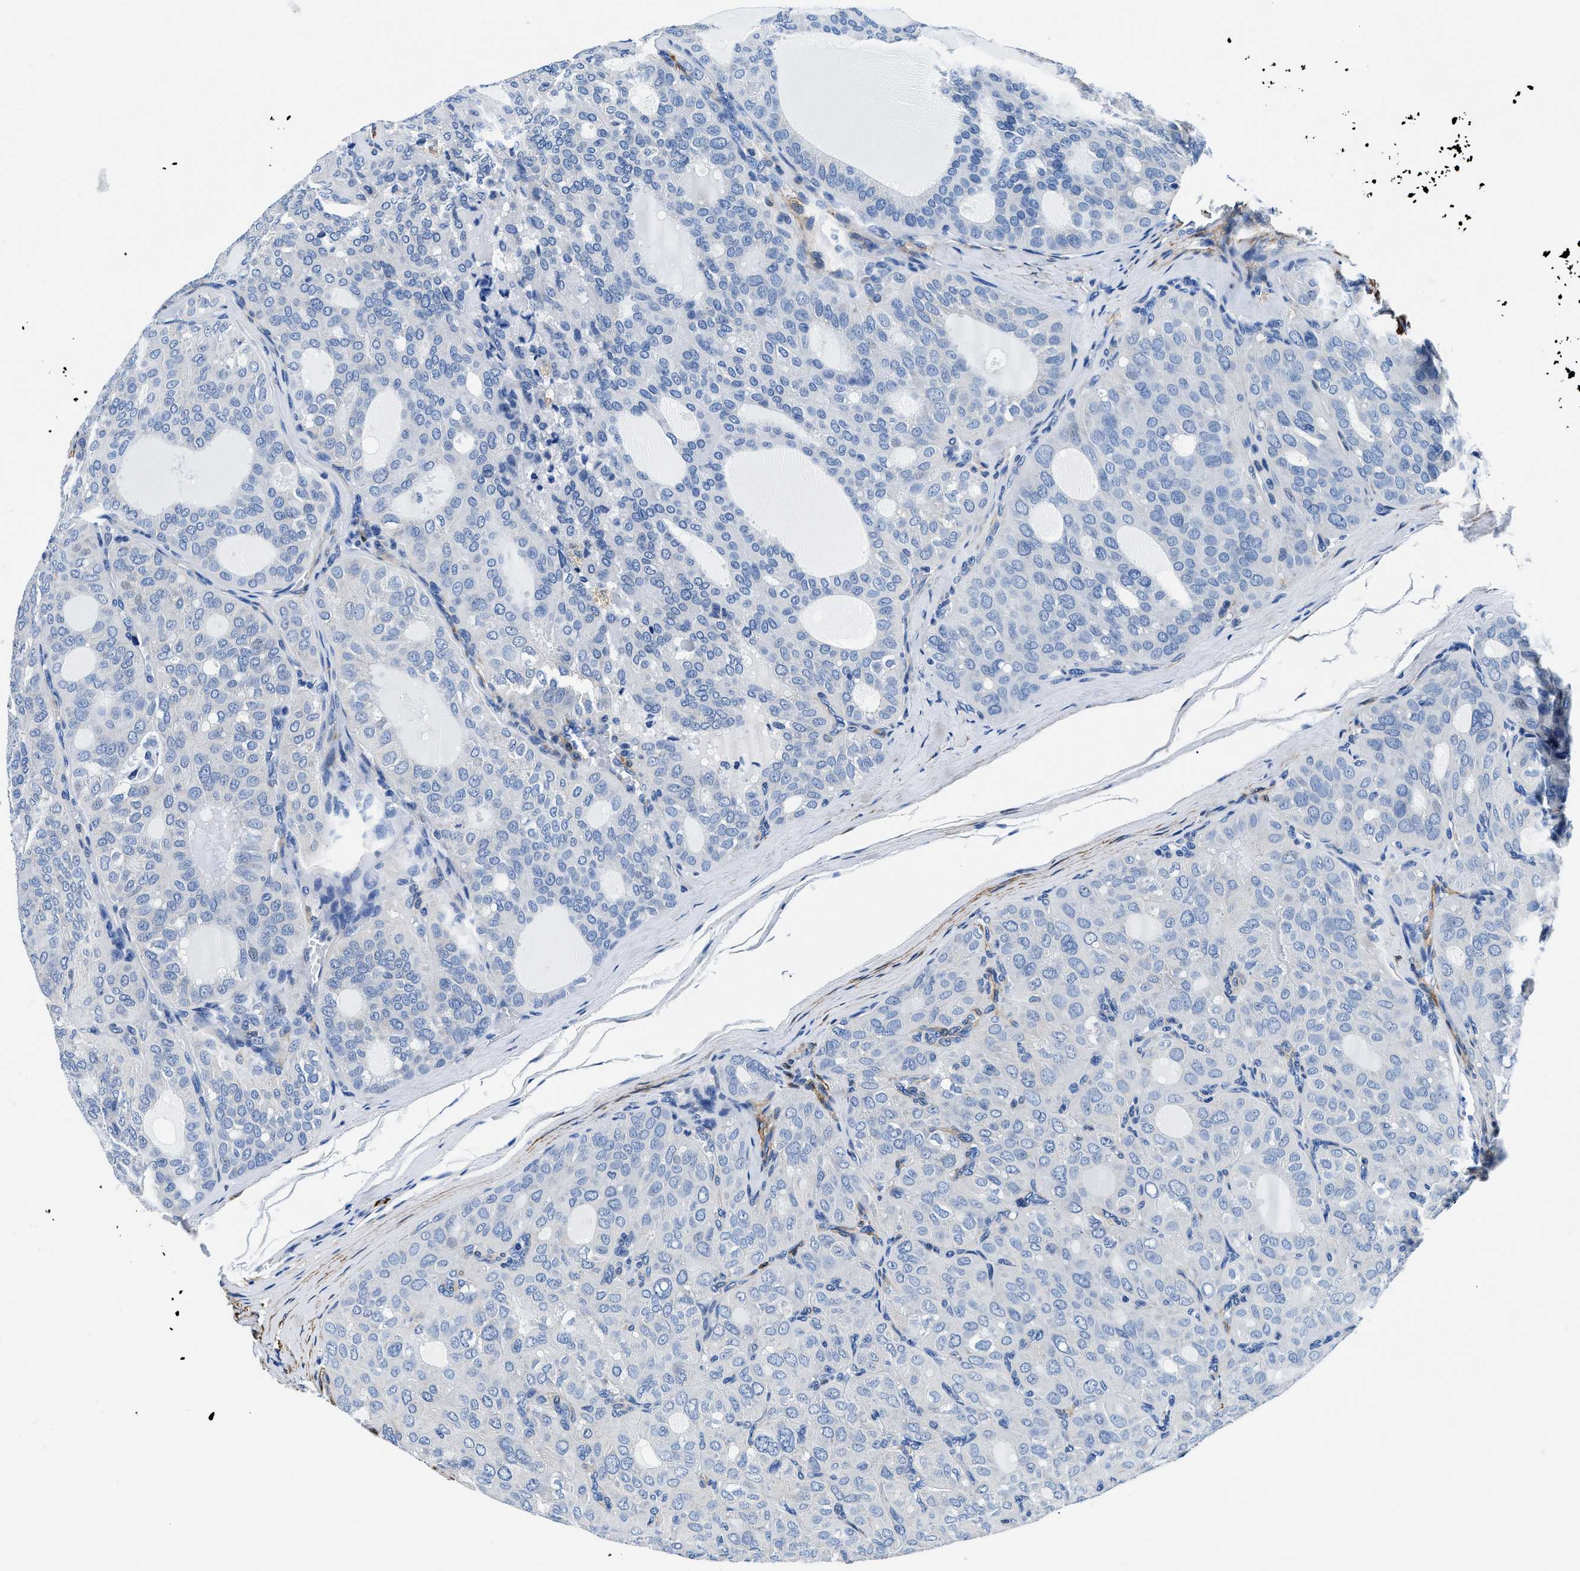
{"staining": {"intensity": "negative", "quantity": "none", "location": "none"}, "tissue": "thyroid cancer", "cell_type": "Tumor cells", "image_type": "cancer", "snomed": [{"axis": "morphology", "description": "Follicular adenoma carcinoma, NOS"}, {"axis": "topography", "description": "Thyroid gland"}], "caption": "IHC histopathology image of neoplastic tissue: follicular adenoma carcinoma (thyroid) stained with DAB shows no significant protein expression in tumor cells.", "gene": "TEX261", "patient": {"sex": "male", "age": 75}}